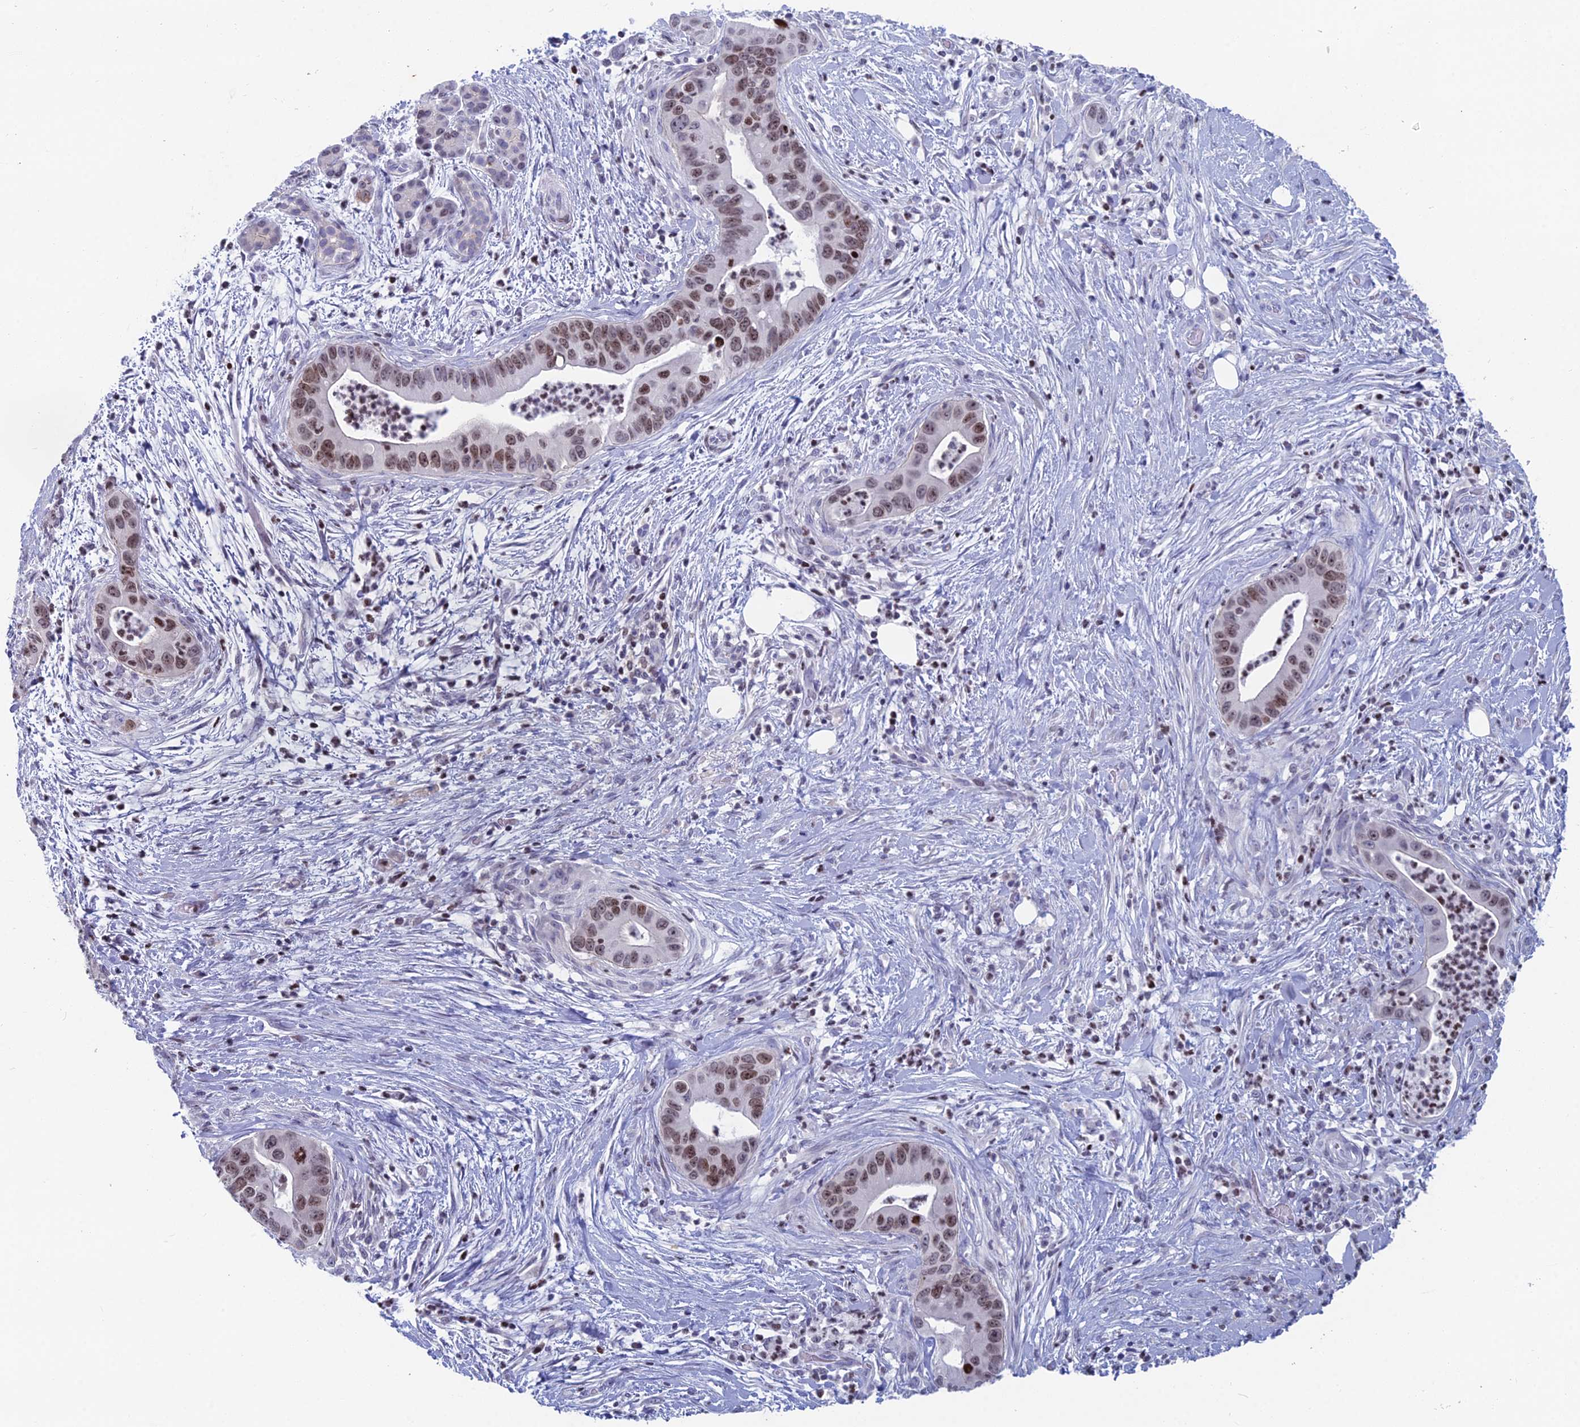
{"staining": {"intensity": "moderate", "quantity": ">75%", "location": "nuclear"}, "tissue": "pancreatic cancer", "cell_type": "Tumor cells", "image_type": "cancer", "snomed": [{"axis": "morphology", "description": "Adenocarcinoma, NOS"}, {"axis": "topography", "description": "Pancreas"}], "caption": "Brown immunohistochemical staining in pancreatic cancer (adenocarcinoma) exhibits moderate nuclear staining in about >75% of tumor cells. Using DAB (3,3'-diaminobenzidine) (brown) and hematoxylin (blue) stains, captured at high magnification using brightfield microscopy.", "gene": "CERS6", "patient": {"sex": "male", "age": 73}}